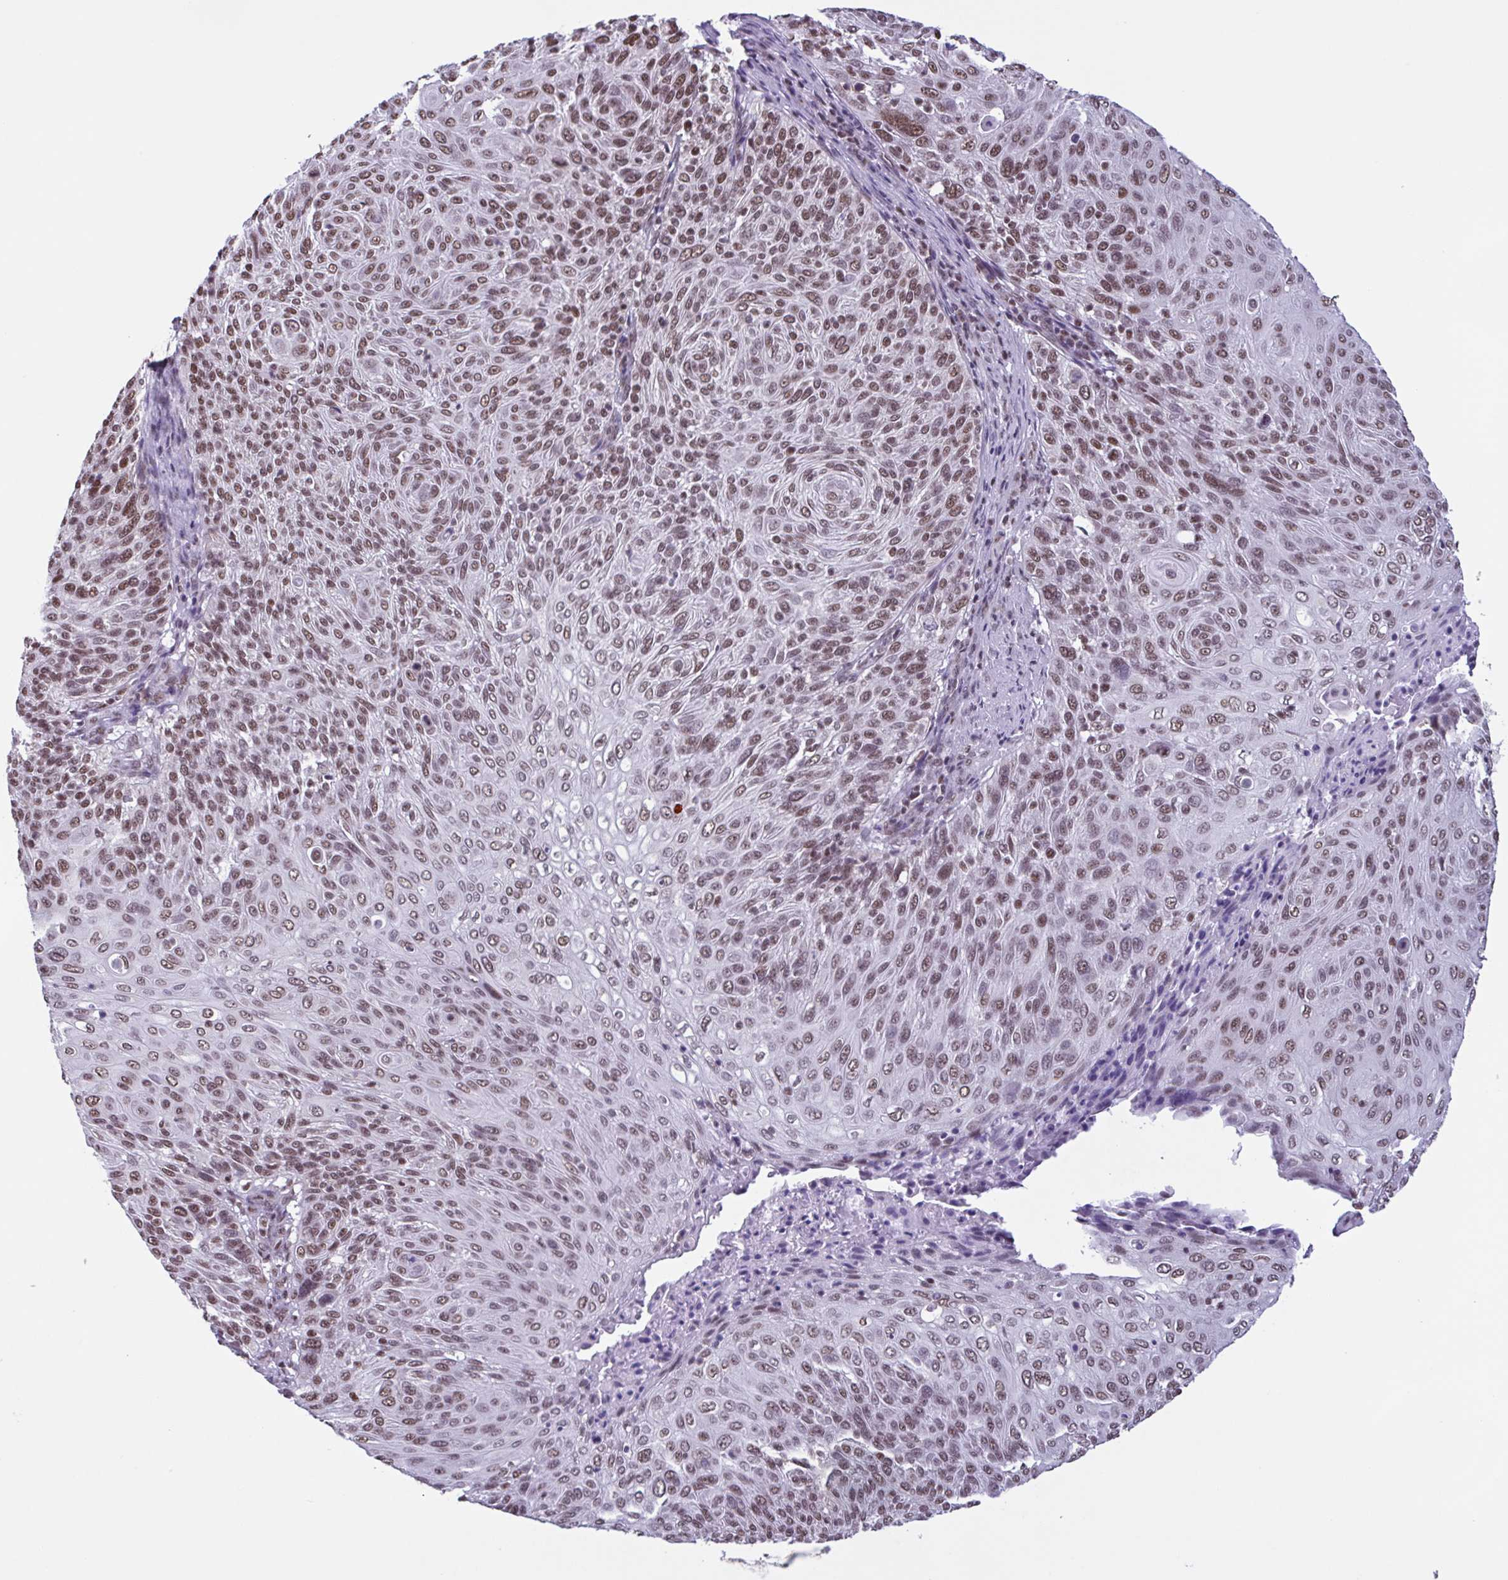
{"staining": {"intensity": "moderate", "quantity": ">75%", "location": "nuclear"}, "tissue": "cervical cancer", "cell_type": "Tumor cells", "image_type": "cancer", "snomed": [{"axis": "morphology", "description": "Squamous cell carcinoma, NOS"}, {"axis": "topography", "description": "Cervix"}], "caption": "High-power microscopy captured an immunohistochemistry (IHC) micrograph of cervical cancer (squamous cell carcinoma), revealing moderate nuclear staining in about >75% of tumor cells. (IHC, brightfield microscopy, high magnification).", "gene": "TIMM21", "patient": {"sex": "female", "age": 31}}